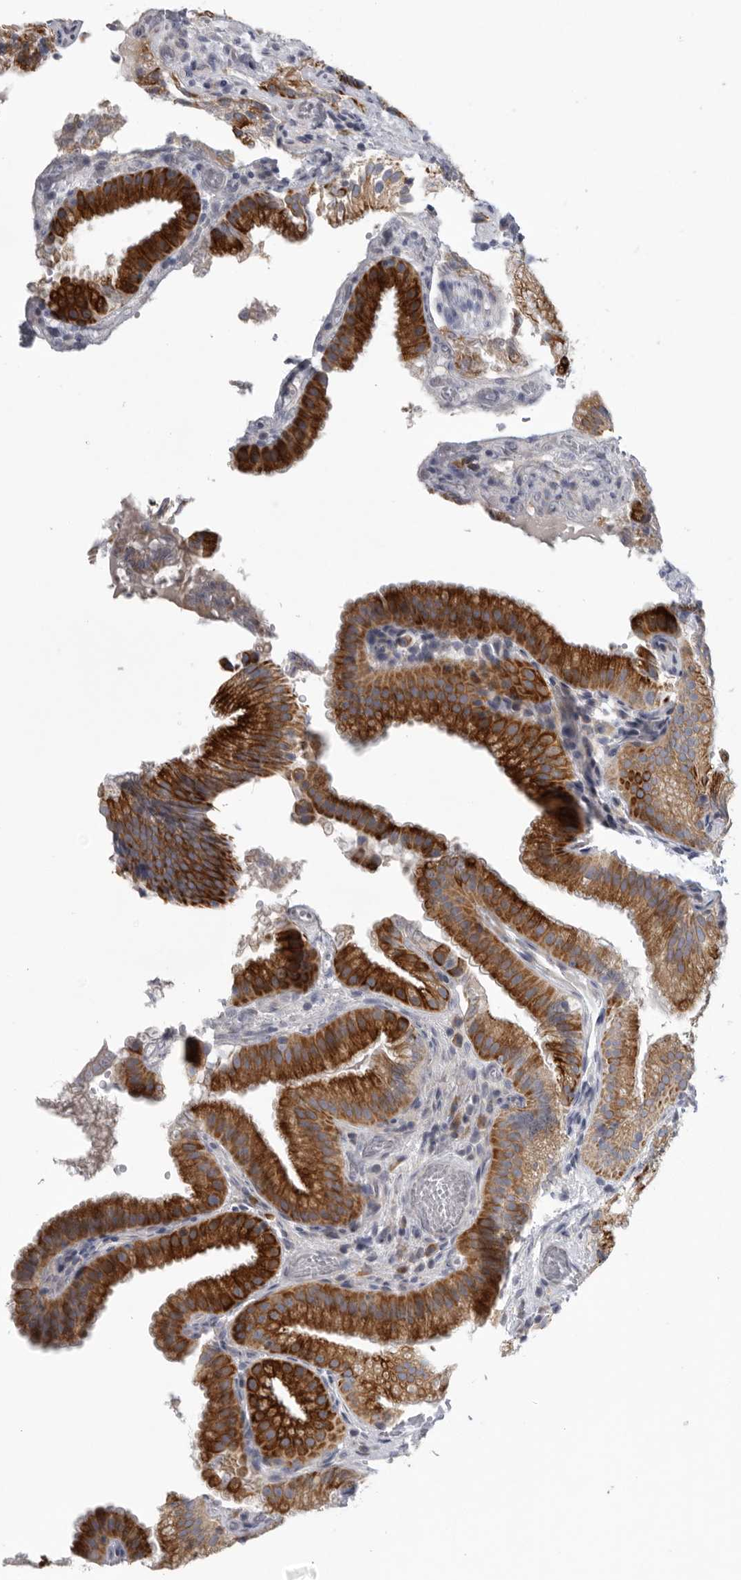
{"staining": {"intensity": "strong", "quantity": ">75%", "location": "cytoplasmic/membranous"}, "tissue": "gallbladder", "cell_type": "Glandular cells", "image_type": "normal", "snomed": [{"axis": "morphology", "description": "Normal tissue, NOS"}, {"axis": "topography", "description": "Gallbladder"}], "caption": "Strong cytoplasmic/membranous protein positivity is present in approximately >75% of glandular cells in gallbladder.", "gene": "USP24", "patient": {"sex": "female", "age": 30}}